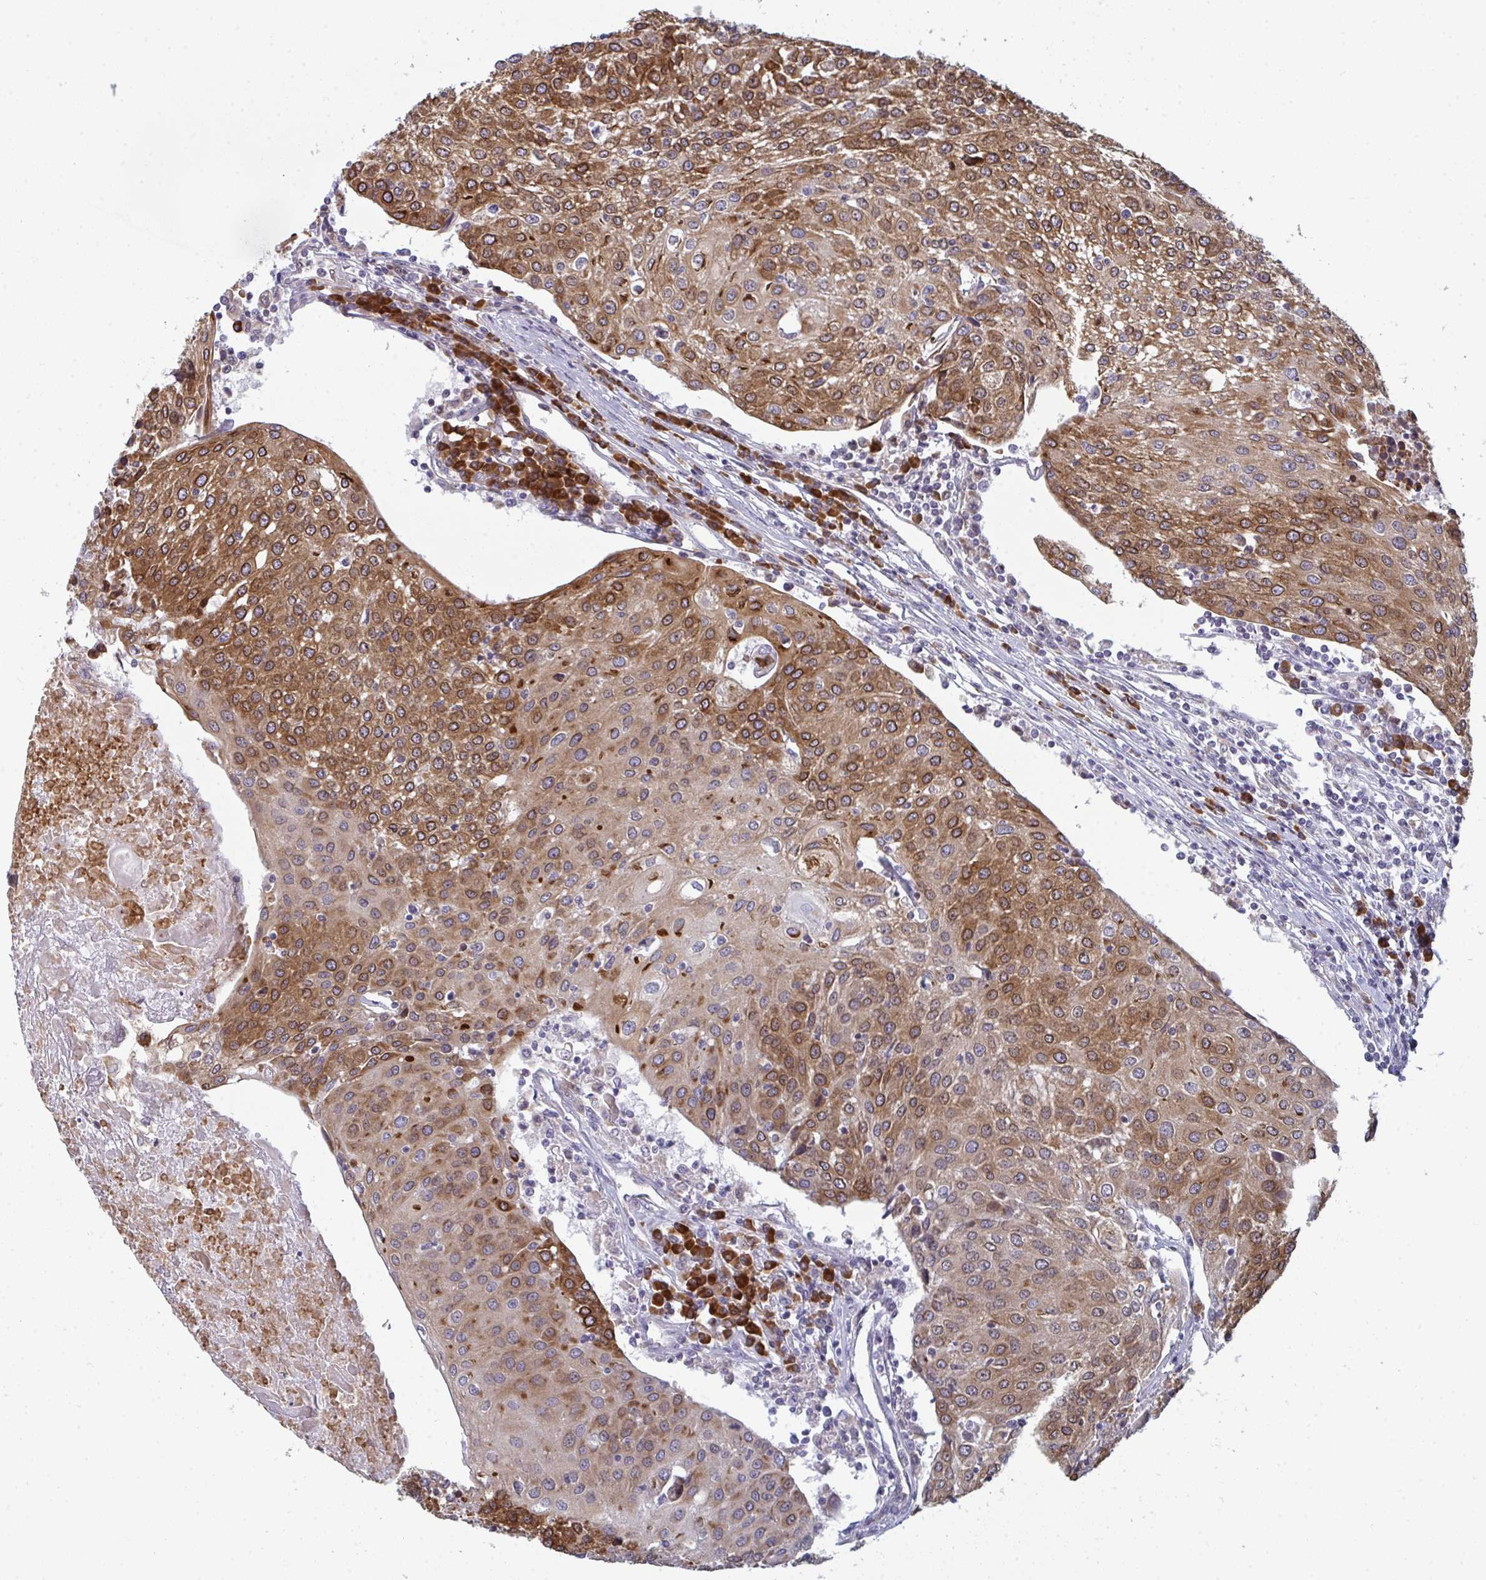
{"staining": {"intensity": "moderate", "quantity": ">75%", "location": "cytoplasmic/membranous"}, "tissue": "urothelial cancer", "cell_type": "Tumor cells", "image_type": "cancer", "snomed": [{"axis": "morphology", "description": "Urothelial carcinoma, High grade"}, {"axis": "topography", "description": "Urinary bladder"}], "caption": "Immunohistochemistry (IHC) of urothelial carcinoma (high-grade) shows medium levels of moderate cytoplasmic/membranous staining in about >75% of tumor cells.", "gene": "LYSMD4", "patient": {"sex": "female", "age": 85}}